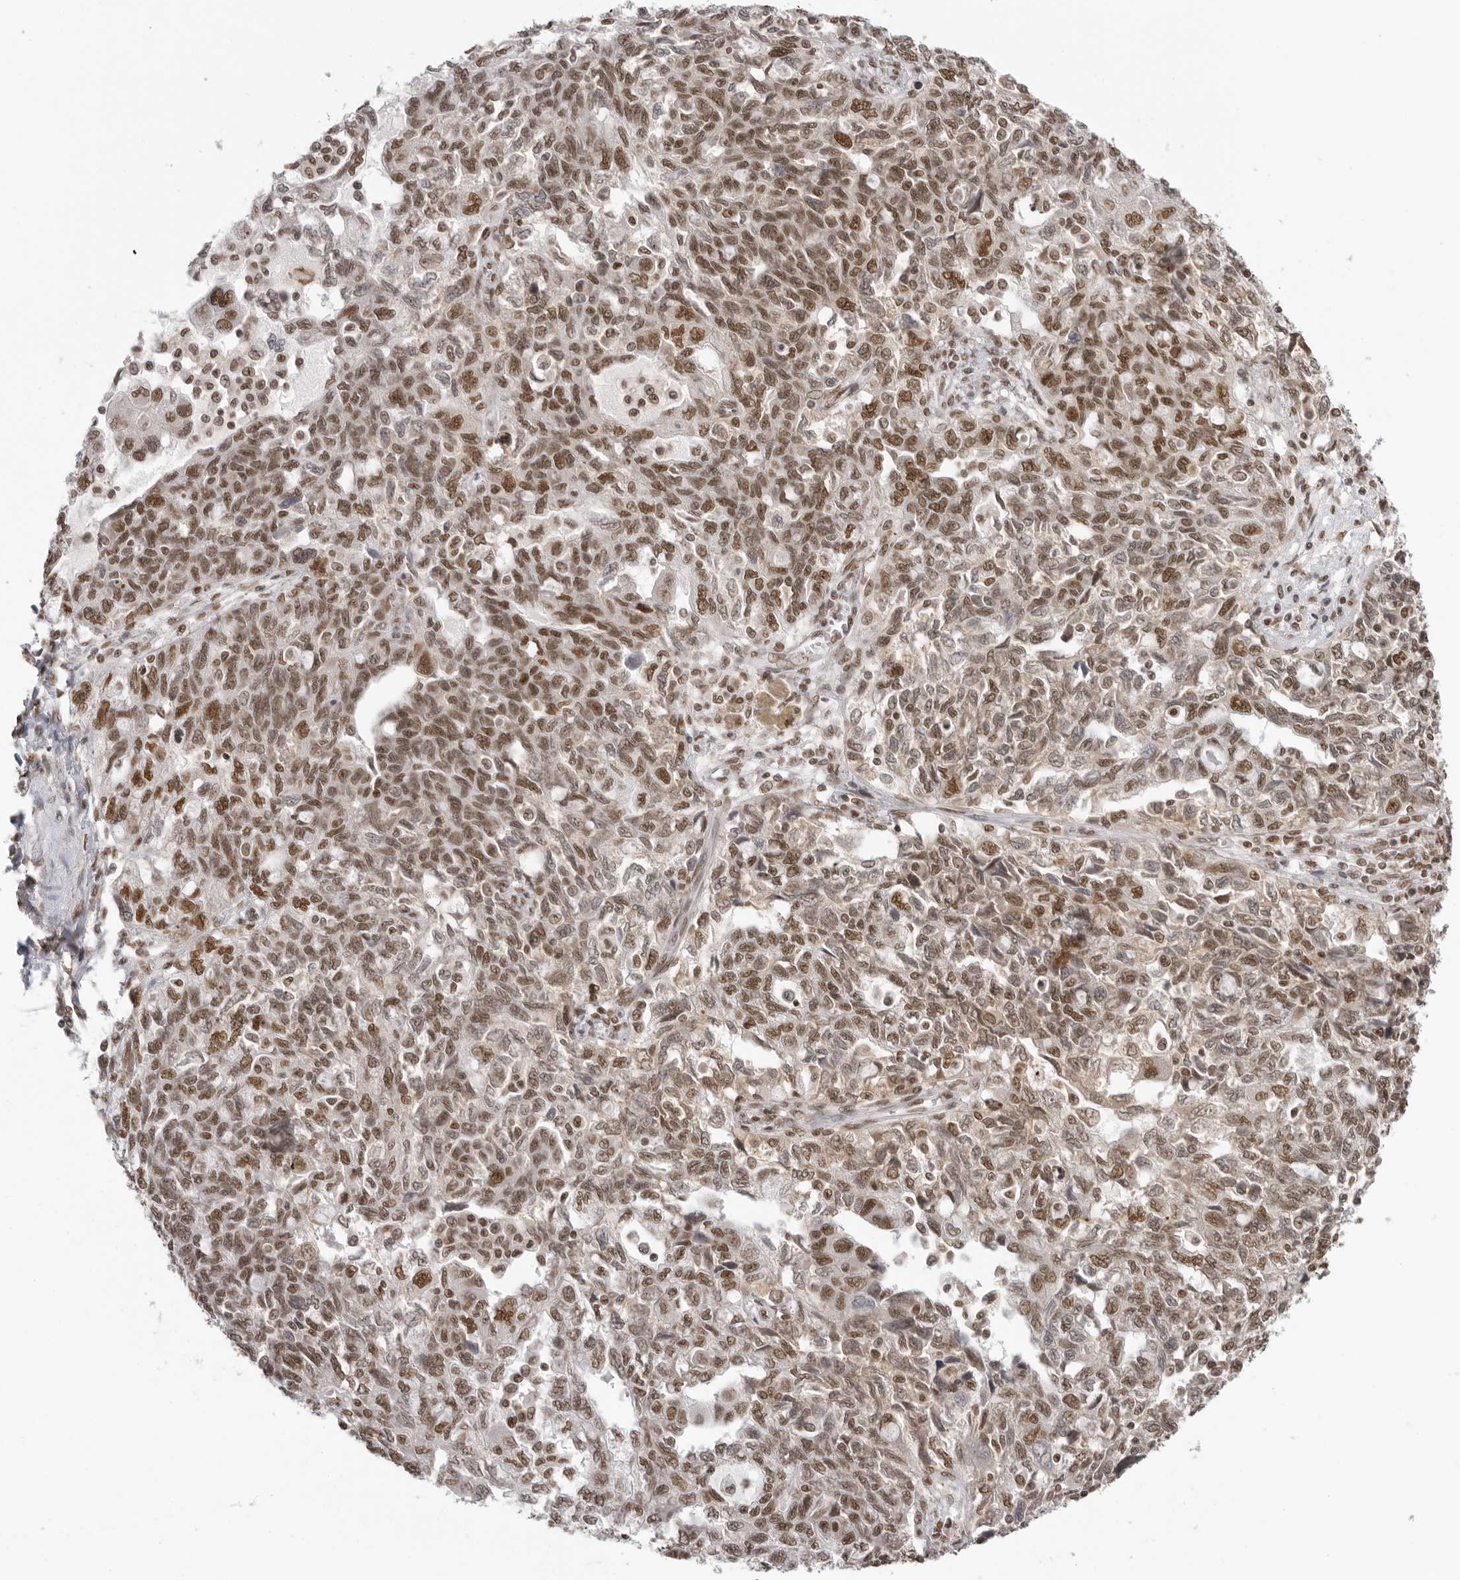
{"staining": {"intensity": "moderate", "quantity": ">75%", "location": "nuclear"}, "tissue": "ovarian cancer", "cell_type": "Tumor cells", "image_type": "cancer", "snomed": [{"axis": "morphology", "description": "Carcinoma, NOS"}, {"axis": "morphology", "description": "Cystadenocarcinoma, serous, NOS"}, {"axis": "topography", "description": "Ovary"}], "caption": "Moderate nuclear protein staining is appreciated in about >75% of tumor cells in serous cystadenocarcinoma (ovarian). (Stains: DAB in brown, nuclei in blue, Microscopy: brightfield microscopy at high magnification).", "gene": "RPA2", "patient": {"sex": "female", "age": 69}}